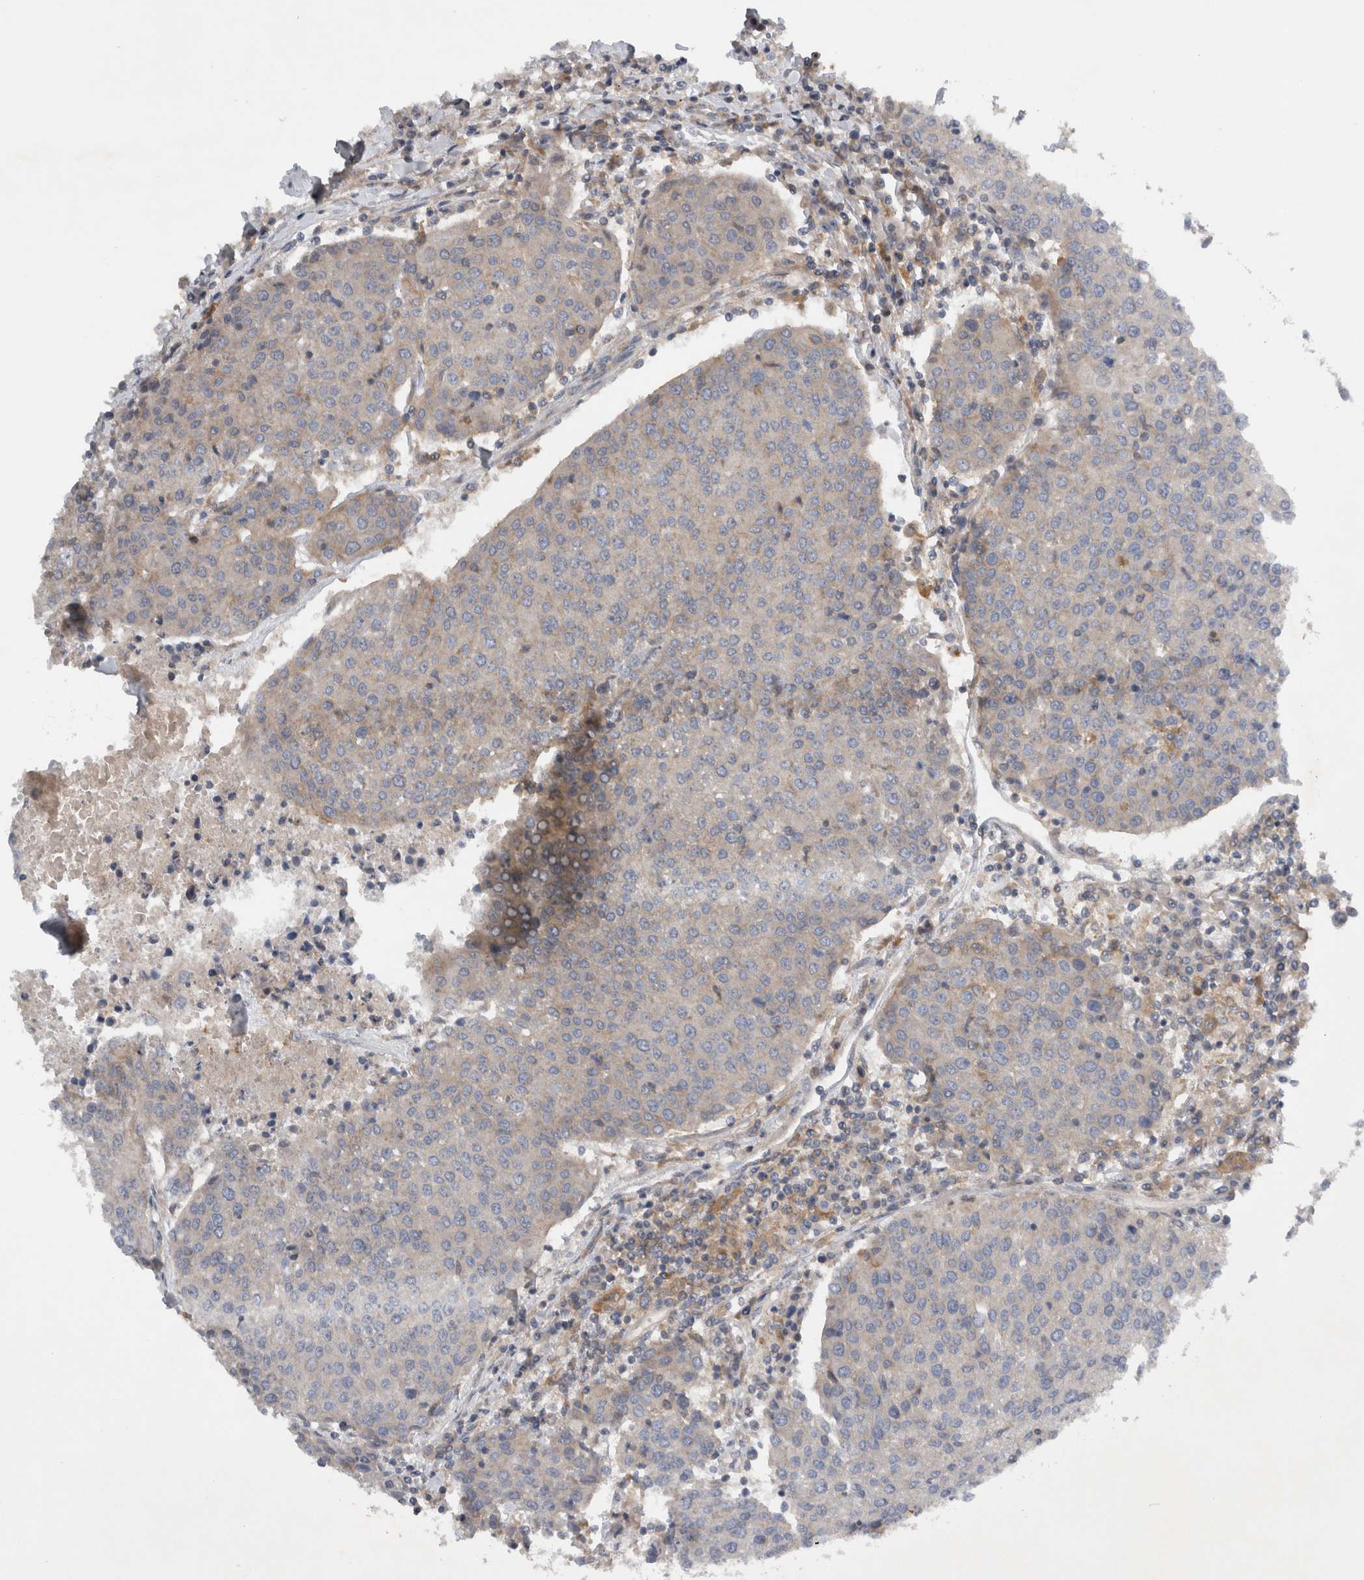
{"staining": {"intensity": "negative", "quantity": "none", "location": "none"}, "tissue": "urothelial cancer", "cell_type": "Tumor cells", "image_type": "cancer", "snomed": [{"axis": "morphology", "description": "Urothelial carcinoma, High grade"}, {"axis": "topography", "description": "Urinary bladder"}], "caption": "An immunohistochemistry (IHC) photomicrograph of urothelial cancer is shown. There is no staining in tumor cells of urothelial cancer.", "gene": "SCARA5", "patient": {"sex": "female", "age": 85}}